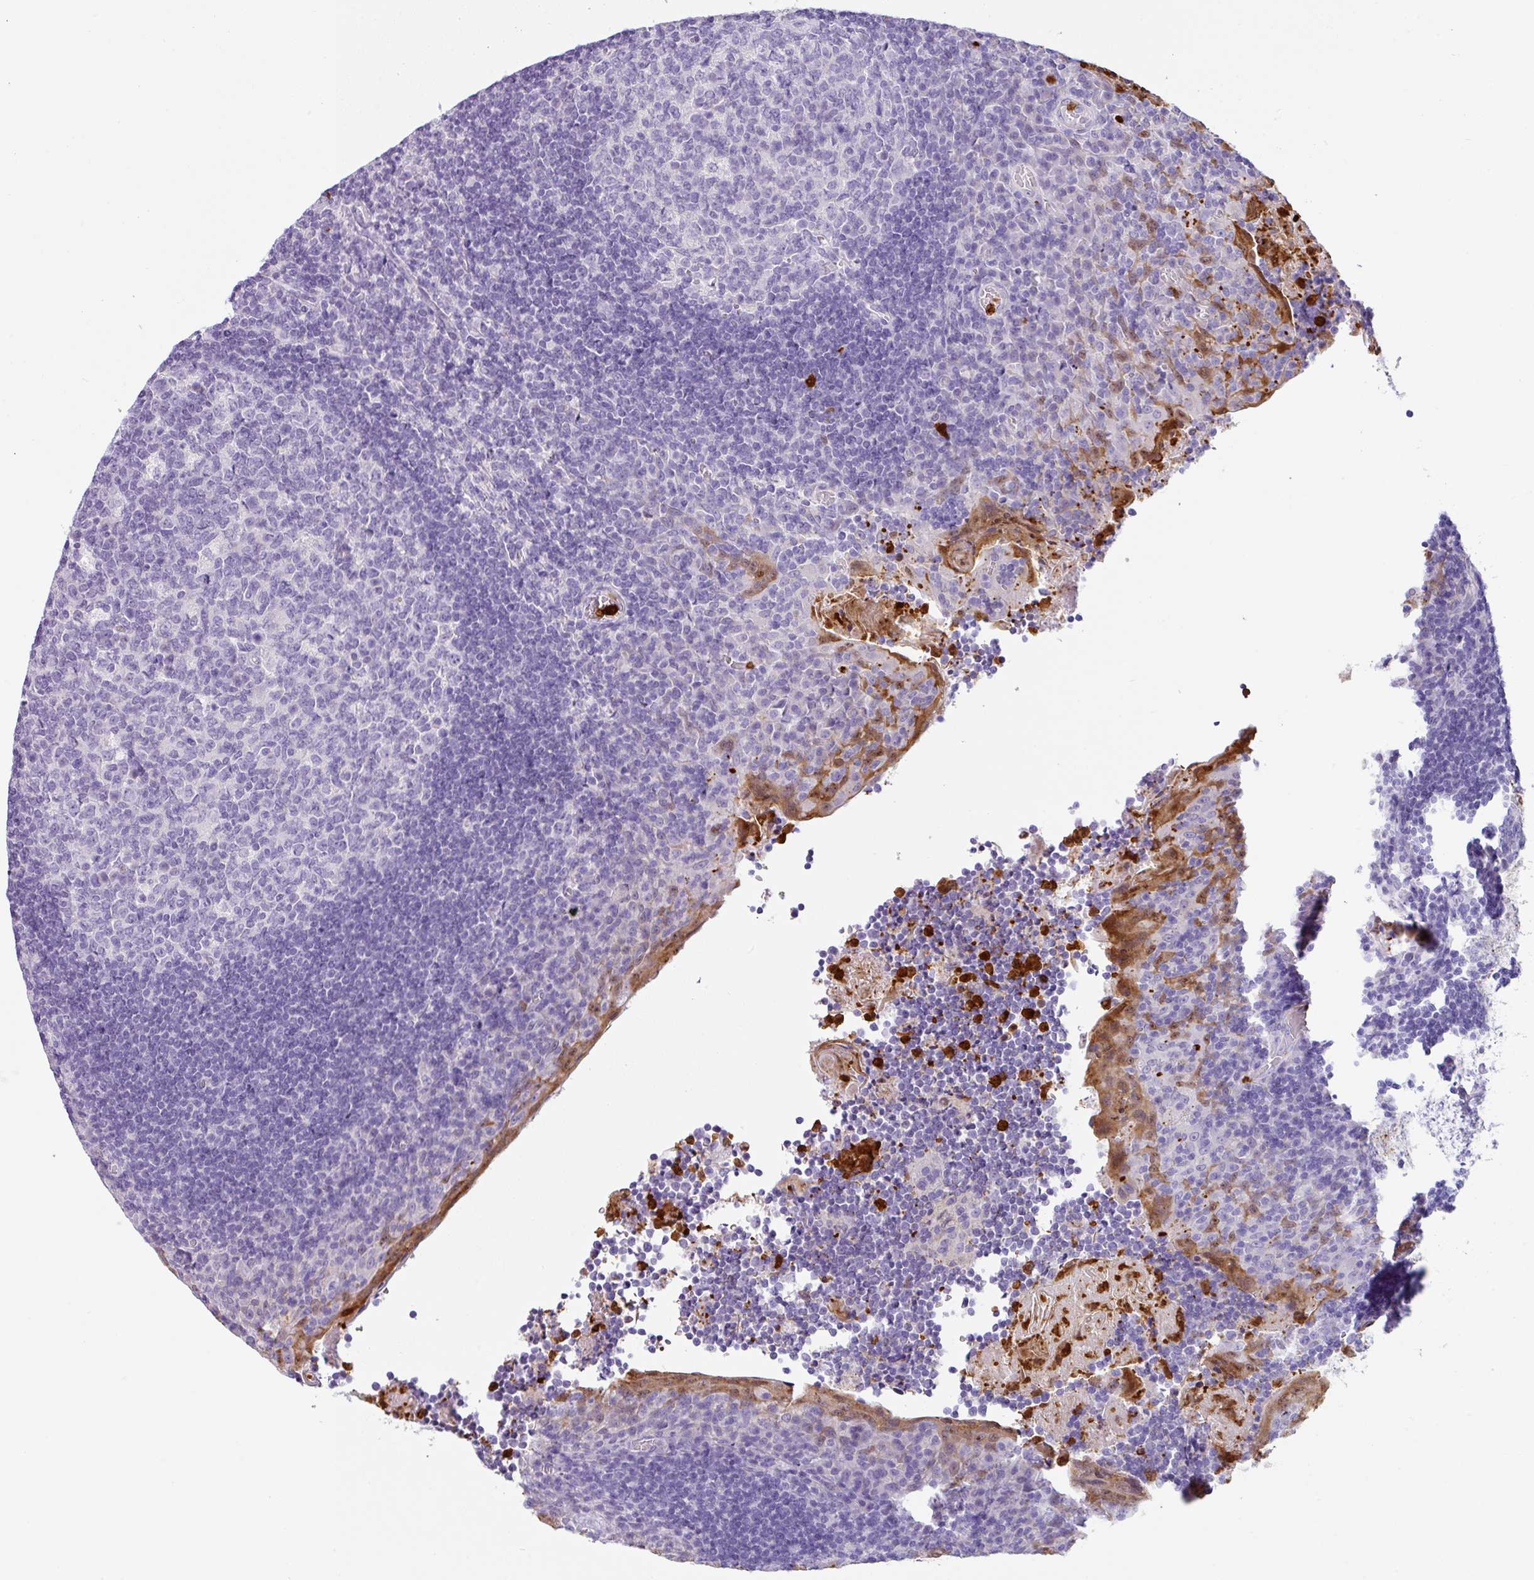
{"staining": {"intensity": "negative", "quantity": "none", "location": "none"}, "tissue": "tonsil", "cell_type": "Germinal center cells", "image_type": "normal", "snomed": [{"axis": "morphology", "description": "Normal tissue, NOS"}, {"axis": "topography", "description": "Tonsil"}], "caption": "IHC micrograph of normal tonsil stained for a protein (brown), which demonstrates no staining in germinal center cells.", "gene": "SH2D3C", "patient": {"sex": "male", "age": 17}}